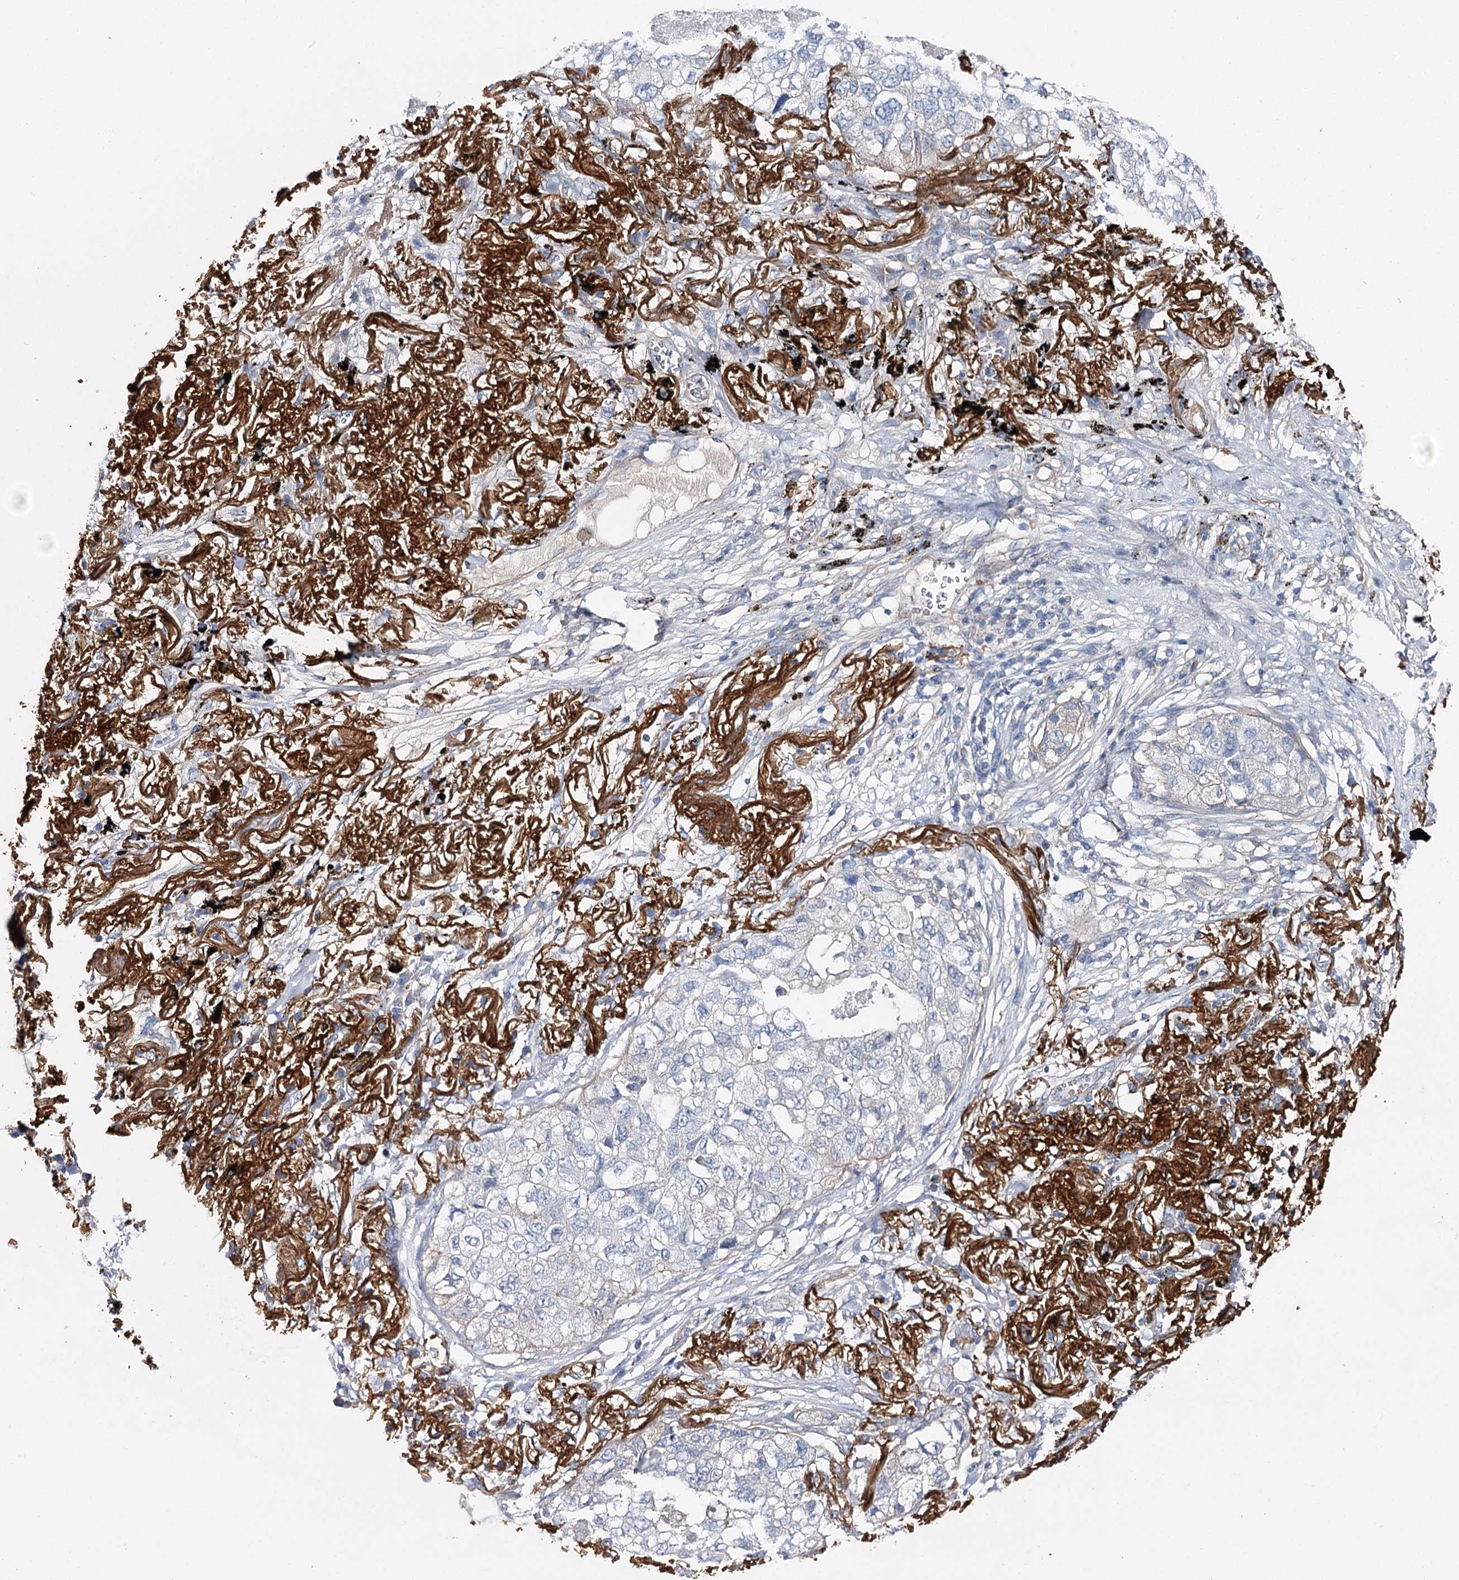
{"staining": {"intensity": "negative", "quantity": "none", "location": "none"}, "tissue": "lung cancer", "cell_type": "Tumor cells", "image_type": "cancer", "snomed": [{"axis": "morphology", "description": "Adenocarcinoma, NOS"}, {"axis": "topography", "description": "Lung"}], "caption": "Immunohistochemistry micrograph of neoplastic tissue: human lung cancer stained with DAB (3,3'-diaminobenzidine) shows no significant protein positivity in tumor cells.", "gene": "EPYC", "patient": {"sex": "male", "age": 65}}